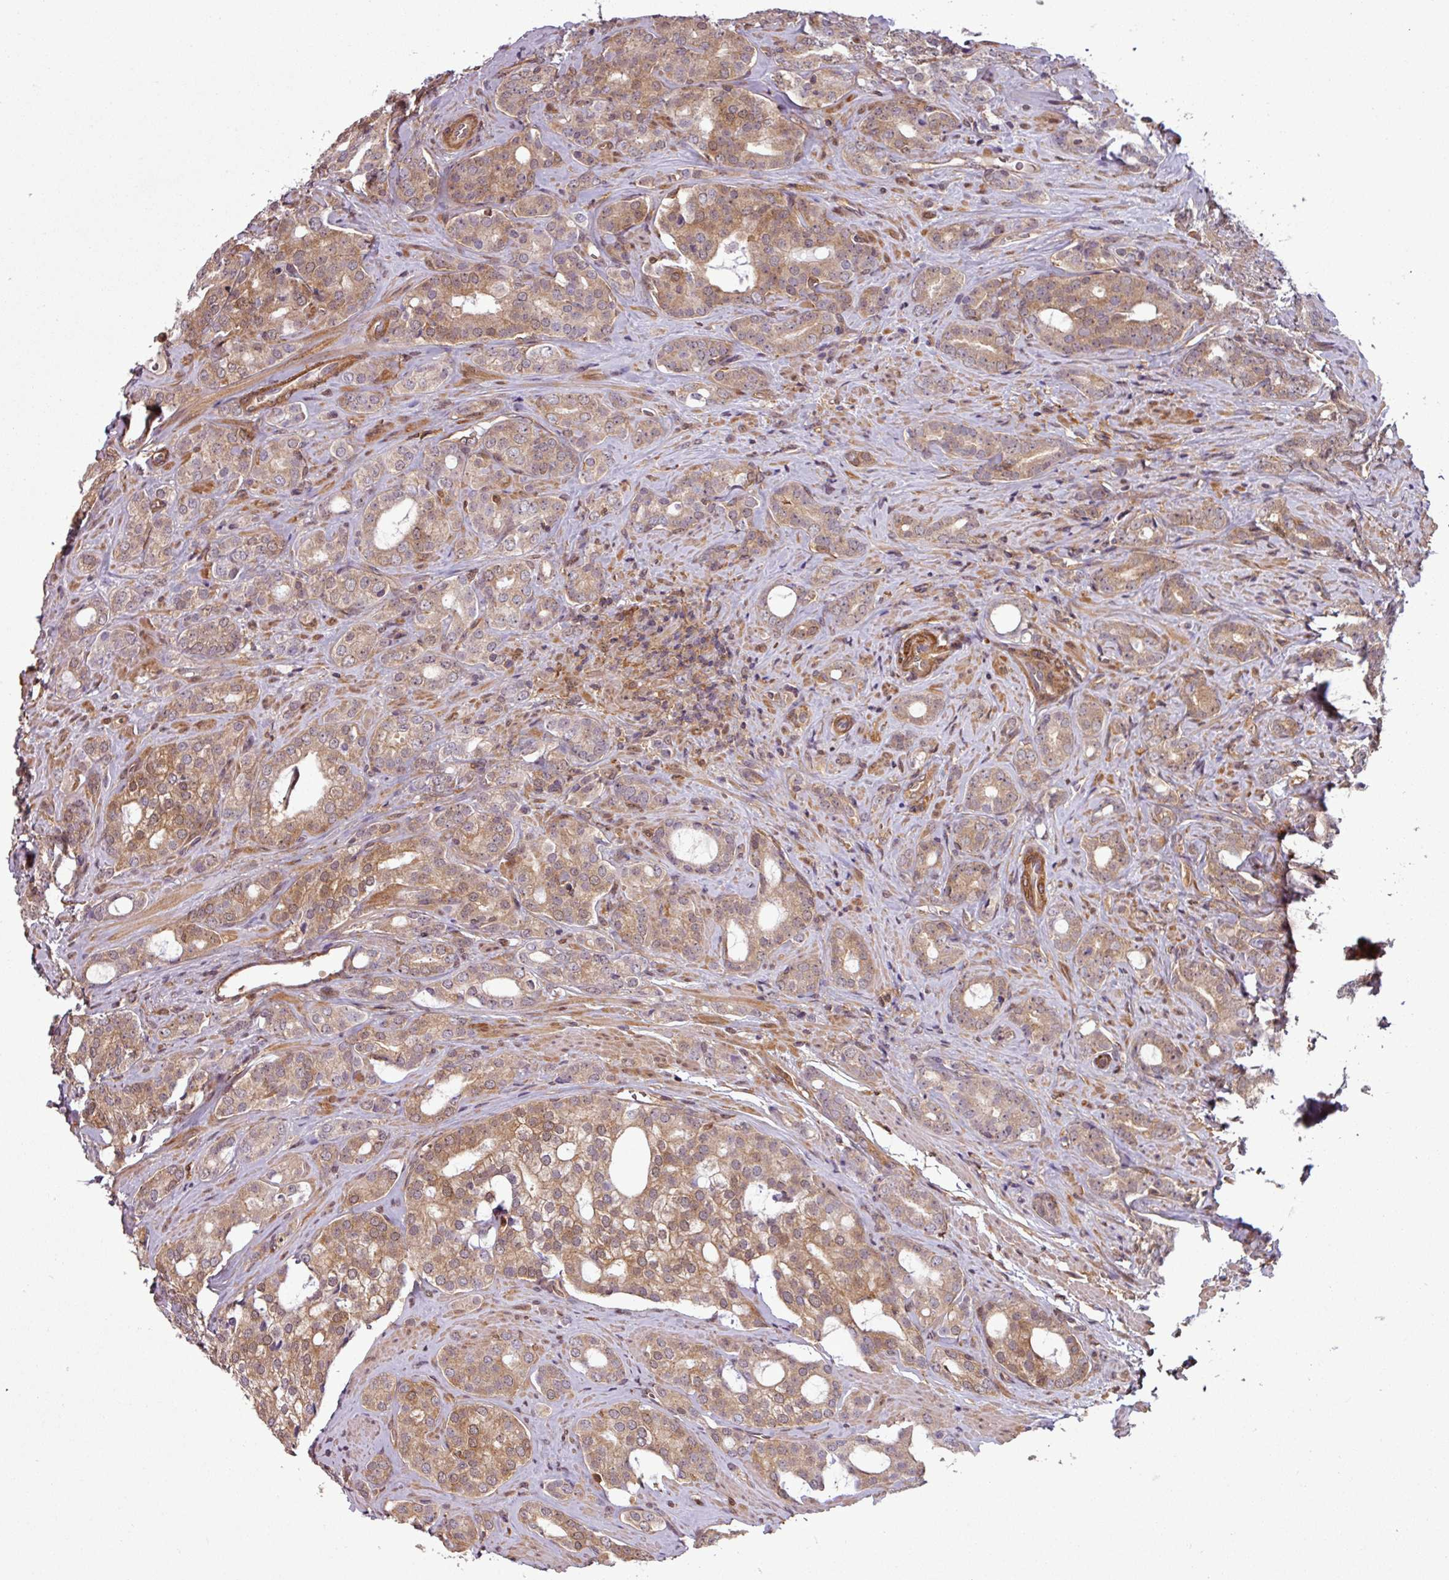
{"staining": {"intensity": "moderate", "quantity": "25%-75%", "location": "cytoplasmic/membranous"}, "tissue": "prostate cancer", "cell_type": "Tumor cells", "image_type": "cancer", "snomed": [{"axis": "morphology", "description": "Adenocarcinoma, High grade"}, {"axis": "topography", "description": "Prostate"}], "caption": "Immunohistochemical staining of prostate cancer (adenocarcinoma (high-grade)) shows moderate cytoplasmic/membranous protein expression in about 25%-75% of tumor cells. The staining was performed using DAB (3,3'-diaminobenzidine), with brown indicating positive protein expression. Nuclei are stained blue with hematoxylin.", "gene": "SH3BGRL", "patient": {"sex": "male", "age": 63}}